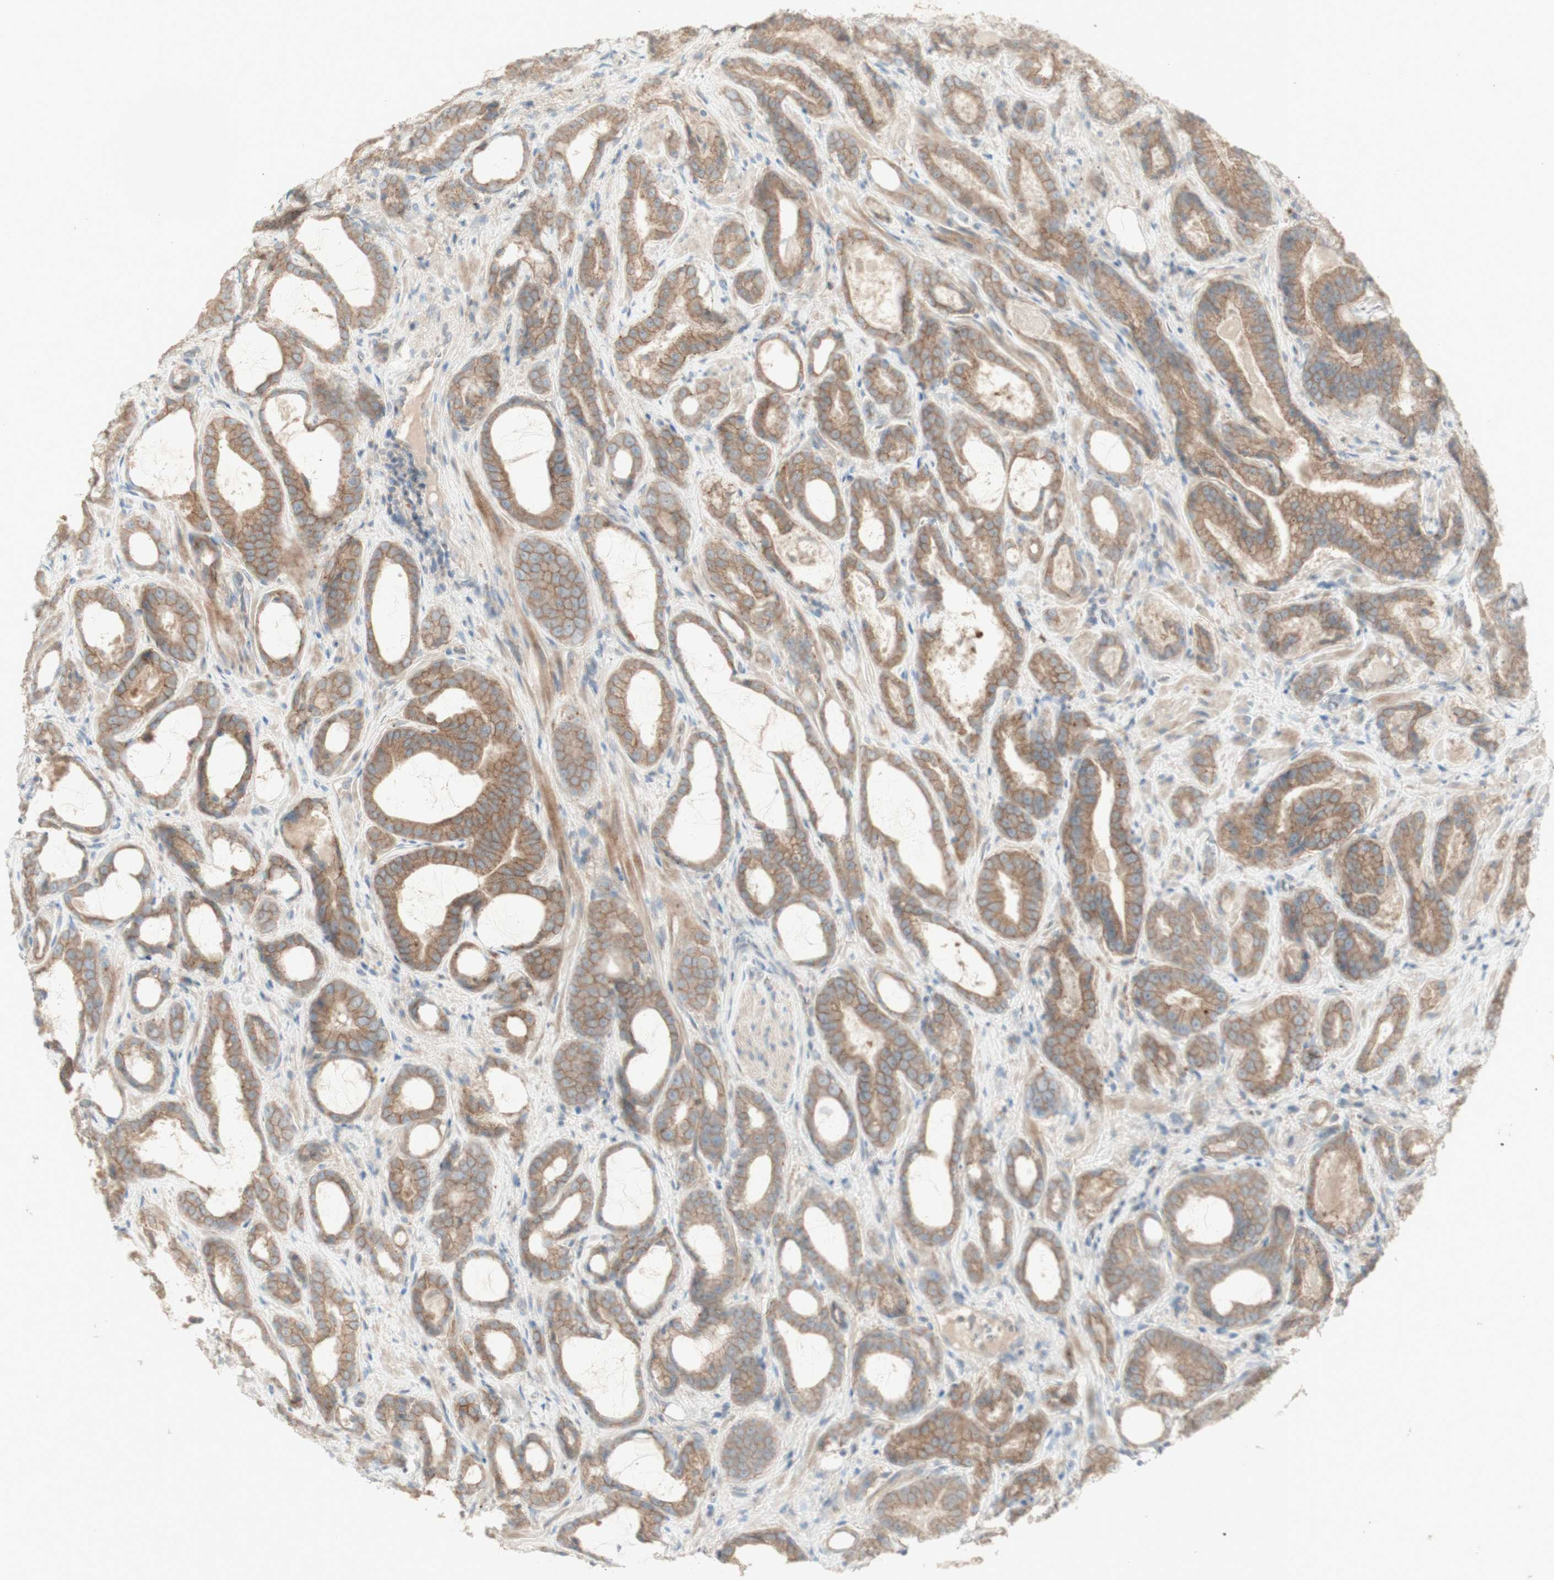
{"staining": {"intensity": "moderate", "quantity": ">75%", "location": "cytoplasmic/membranous"}, "tissue": "prostate cancer", "cell_type": "Tumor cells", "image_type": "cancer", "snomed": [{"axis": "morphology", "description": "Adenocarcinoma, Low grade"}, {"axis": "topography", "description": "Prostate"}], "caption": "IHC micrograph of neoplastic tissue: human low-grade adenocarcinoma (prostate) stained using immunohistochemistry (IHC) demonstrates medium levels of moderate protein expression localized specifically in the cytoplasmic/membranous of tumor cells, appearing as a cytoplasmic/membranous brown color.", "gene": "PTGER4", "patient": {"sex": "male", "age": 60}}